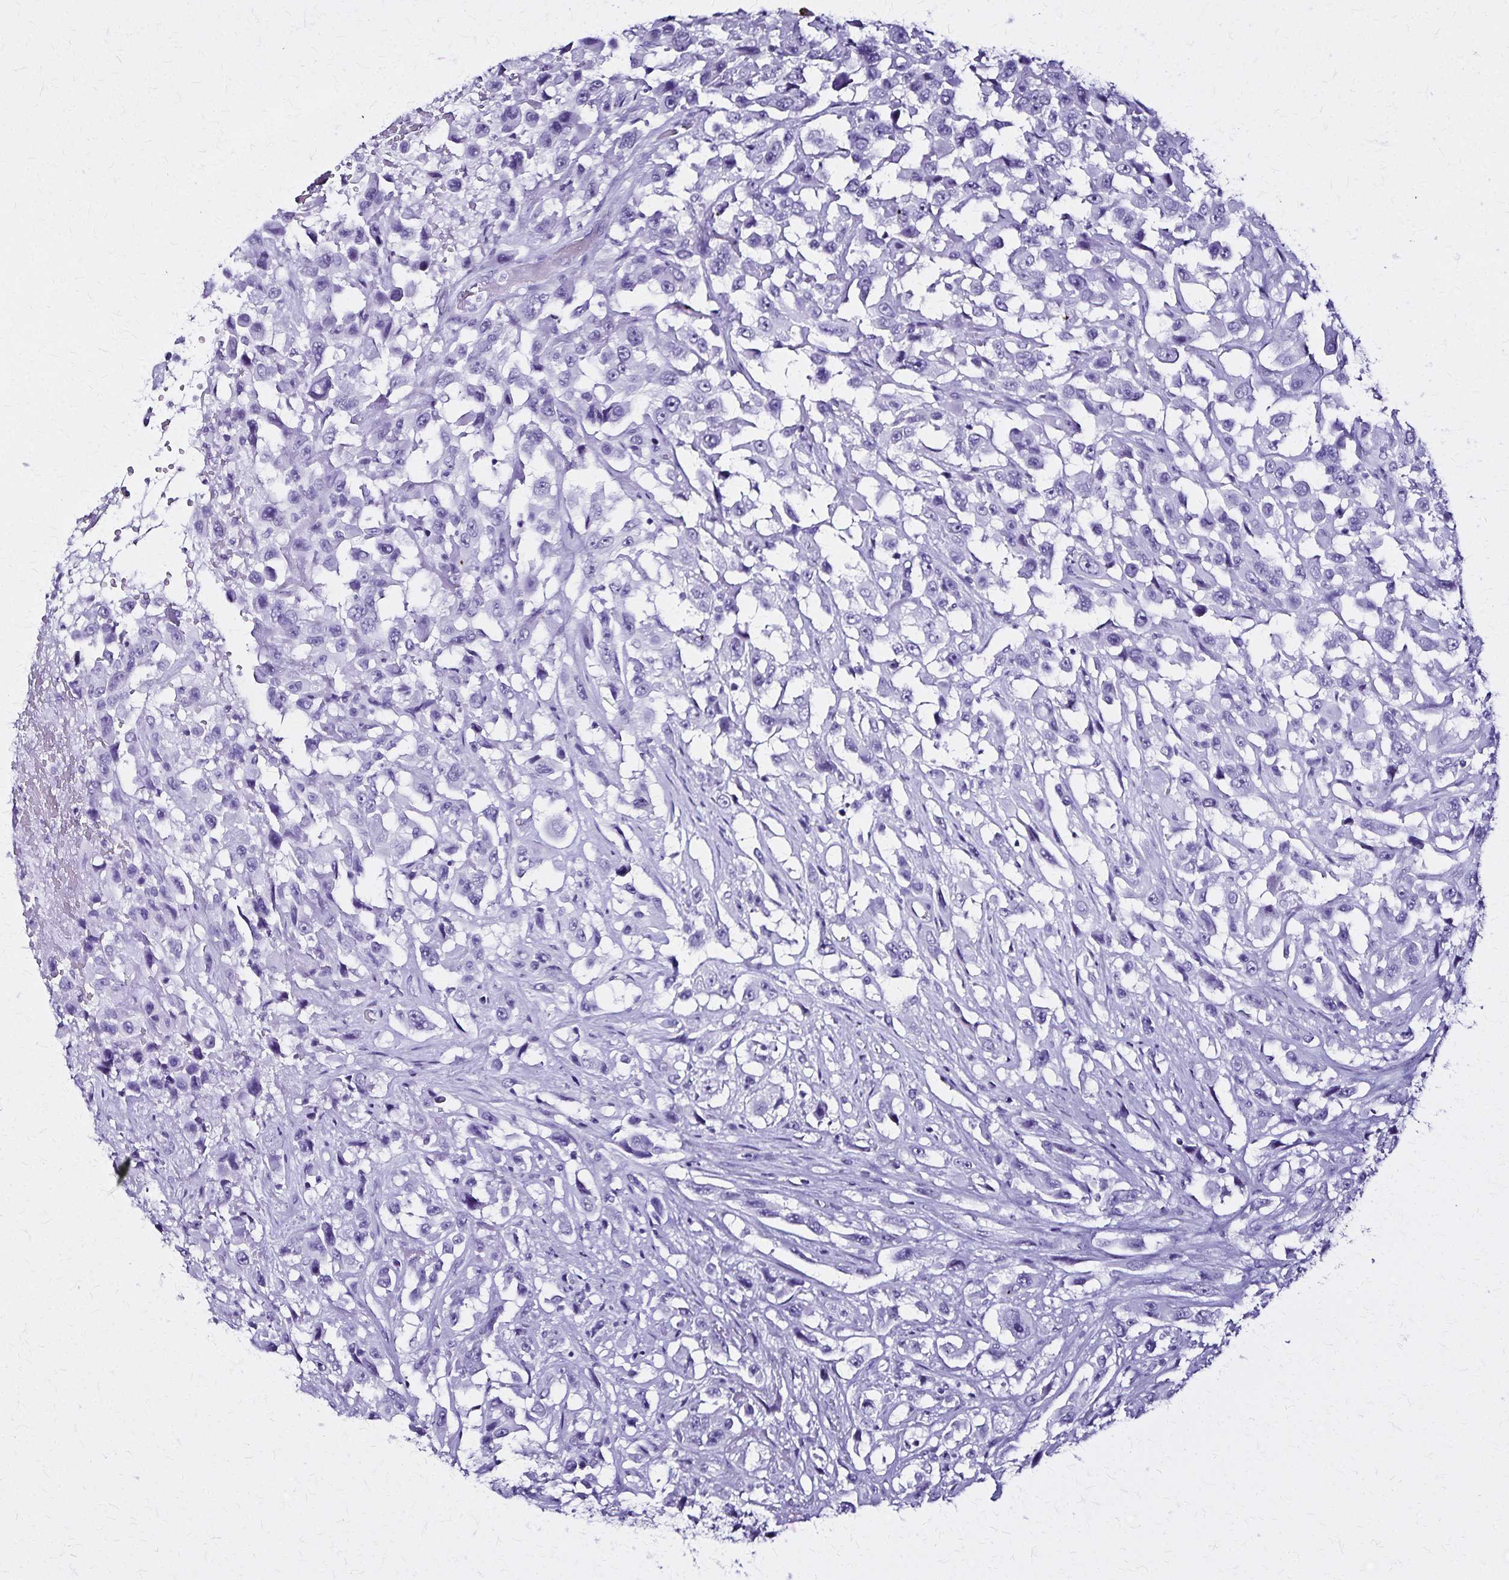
{"staining": {"intensity": "negative", "quantity": "none", "location": "none"}, "tissue": "urothelial cancer", "cell_type": "Tumor cells", "image_type": "cancer", "snomed": [{"axis": "morphology", "description": "Urothelial carcinoma, High grade"}, {"axis": "topography", "description": "Urinary bladder"}], "caption": "The immunohistochemistry photomicrograph has no significant staining in tumor cells of urothelial cancer tissue.", "gene": "KRT2", "patient": {"sex": "male", "age": 53}}